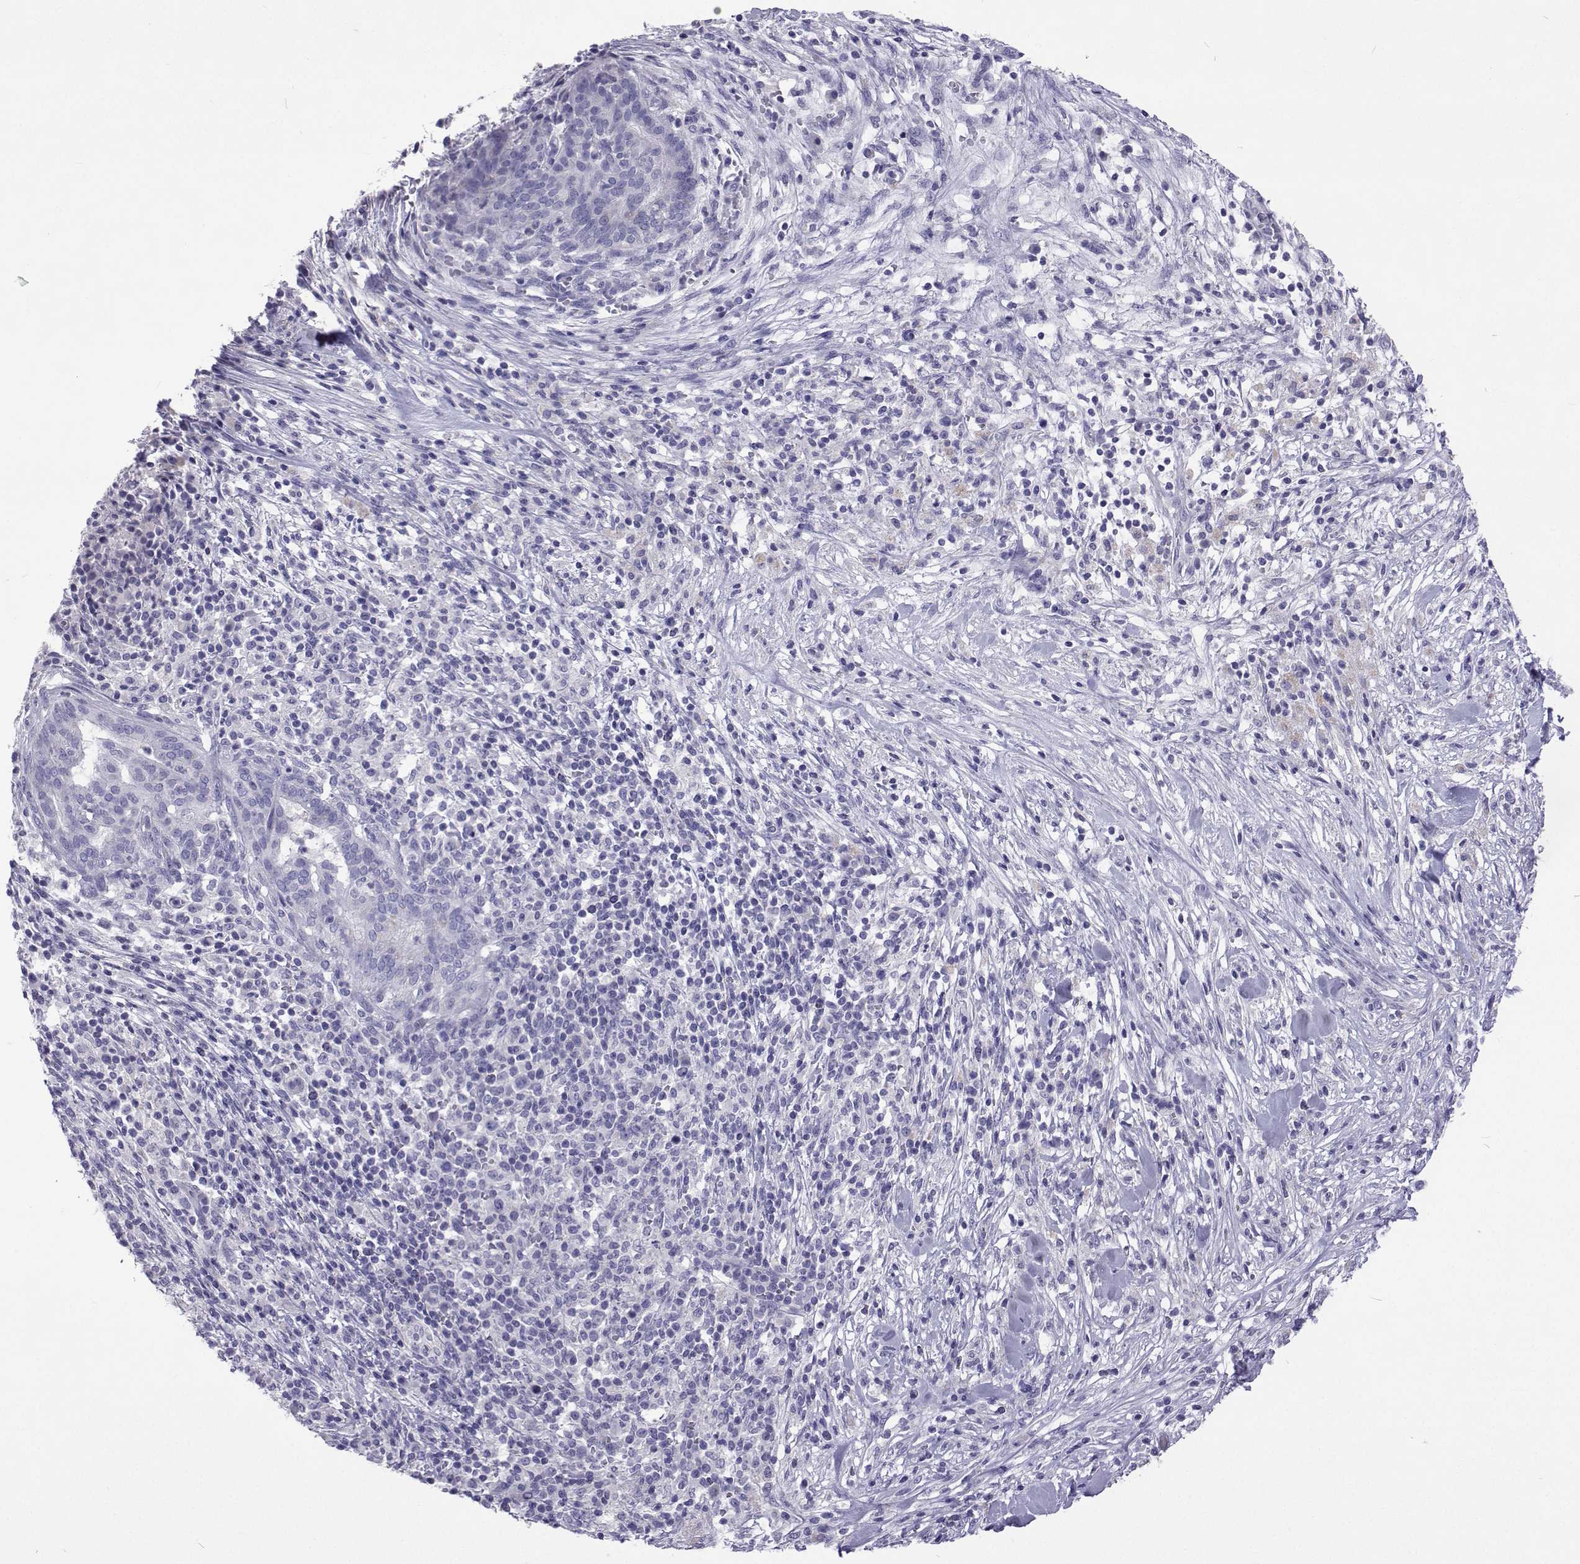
{"staining": {"intensity": "negative", "quantity": "none", "location": "none"}, "tissue": "pancreatic cancer", "cell_type": "Tumor cells", "image_type": "cancer", "snomed": [{"axis": "morphology", "description": "Adenocarcinoma, NOS"}, {"axis": "topography", "description": "Pancreas"}], "caption": "IHC image of neoplastic tissue: human adenocarcinoma (pancreatic) stained with DAB (3,3'-diaminobenzidine) reveals no significant protein expression in tumor cells. (Stains: DAB (3,3'-diaminobenzidine) IHC with hematoxylin counter stain, Microscopy: brightfield microscopy at high magnification).", "gene": "UMODL1", "patient": {"sex": "male", "age": 44}}